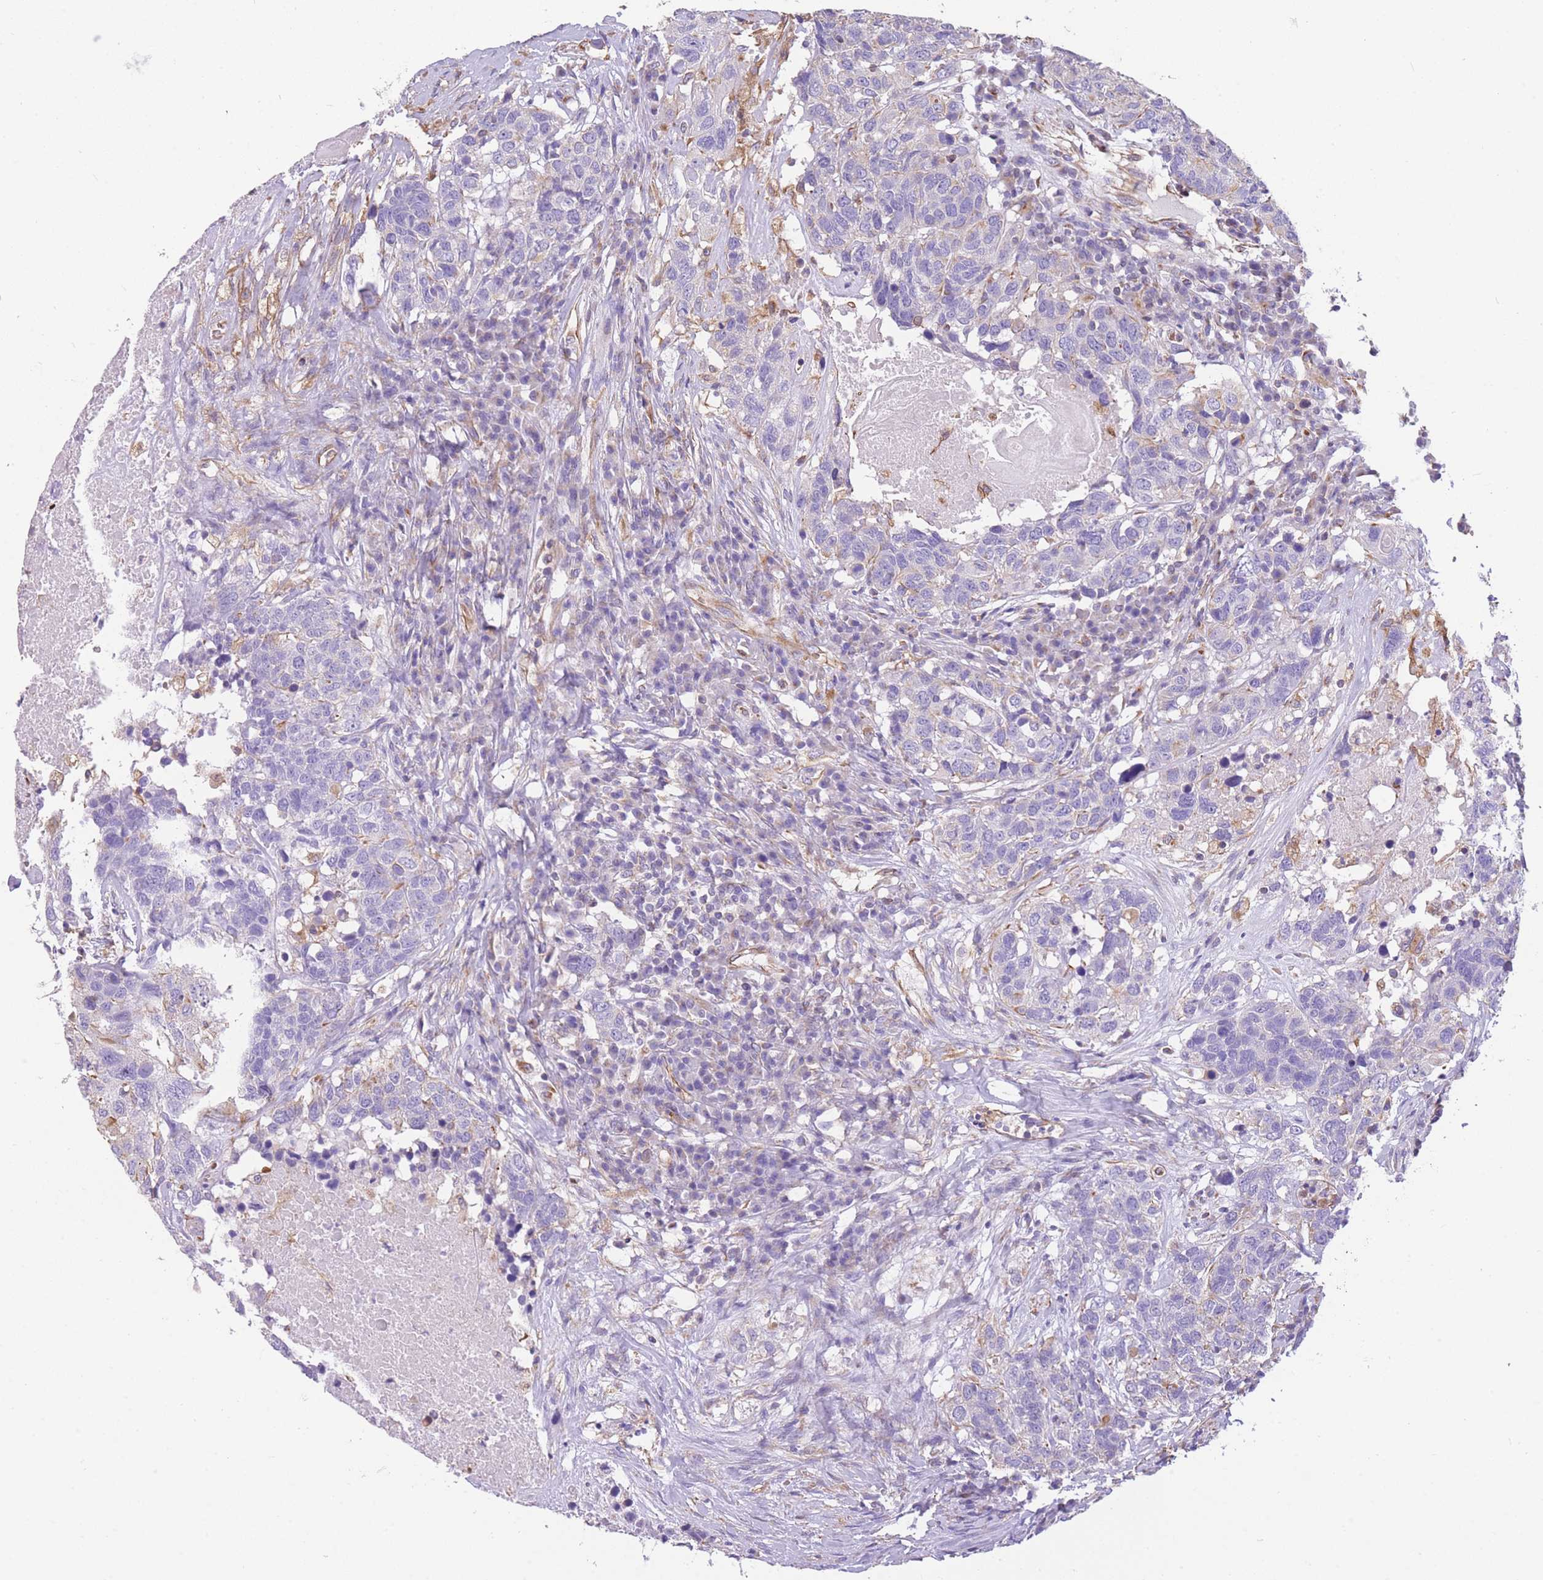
{"staining": {"intensity": "negative", "quantity": "none", "location": "none"}, "tissue": "head and neck cancer", "cell_type": "Tumor cells", "image_type": "cancer", "snomed": [{"axis": "morphology", "description": "Squamous cell carcinoma, NOS"}, {"axis": "topography", "description": "Head-Neck"}], "caption": "The image displays no staining of tumor cells in head and neck cancer (squamous cell carcinoma).", "gene": "ANKRD53", "patient": {"sex": "male", "age": 66}}